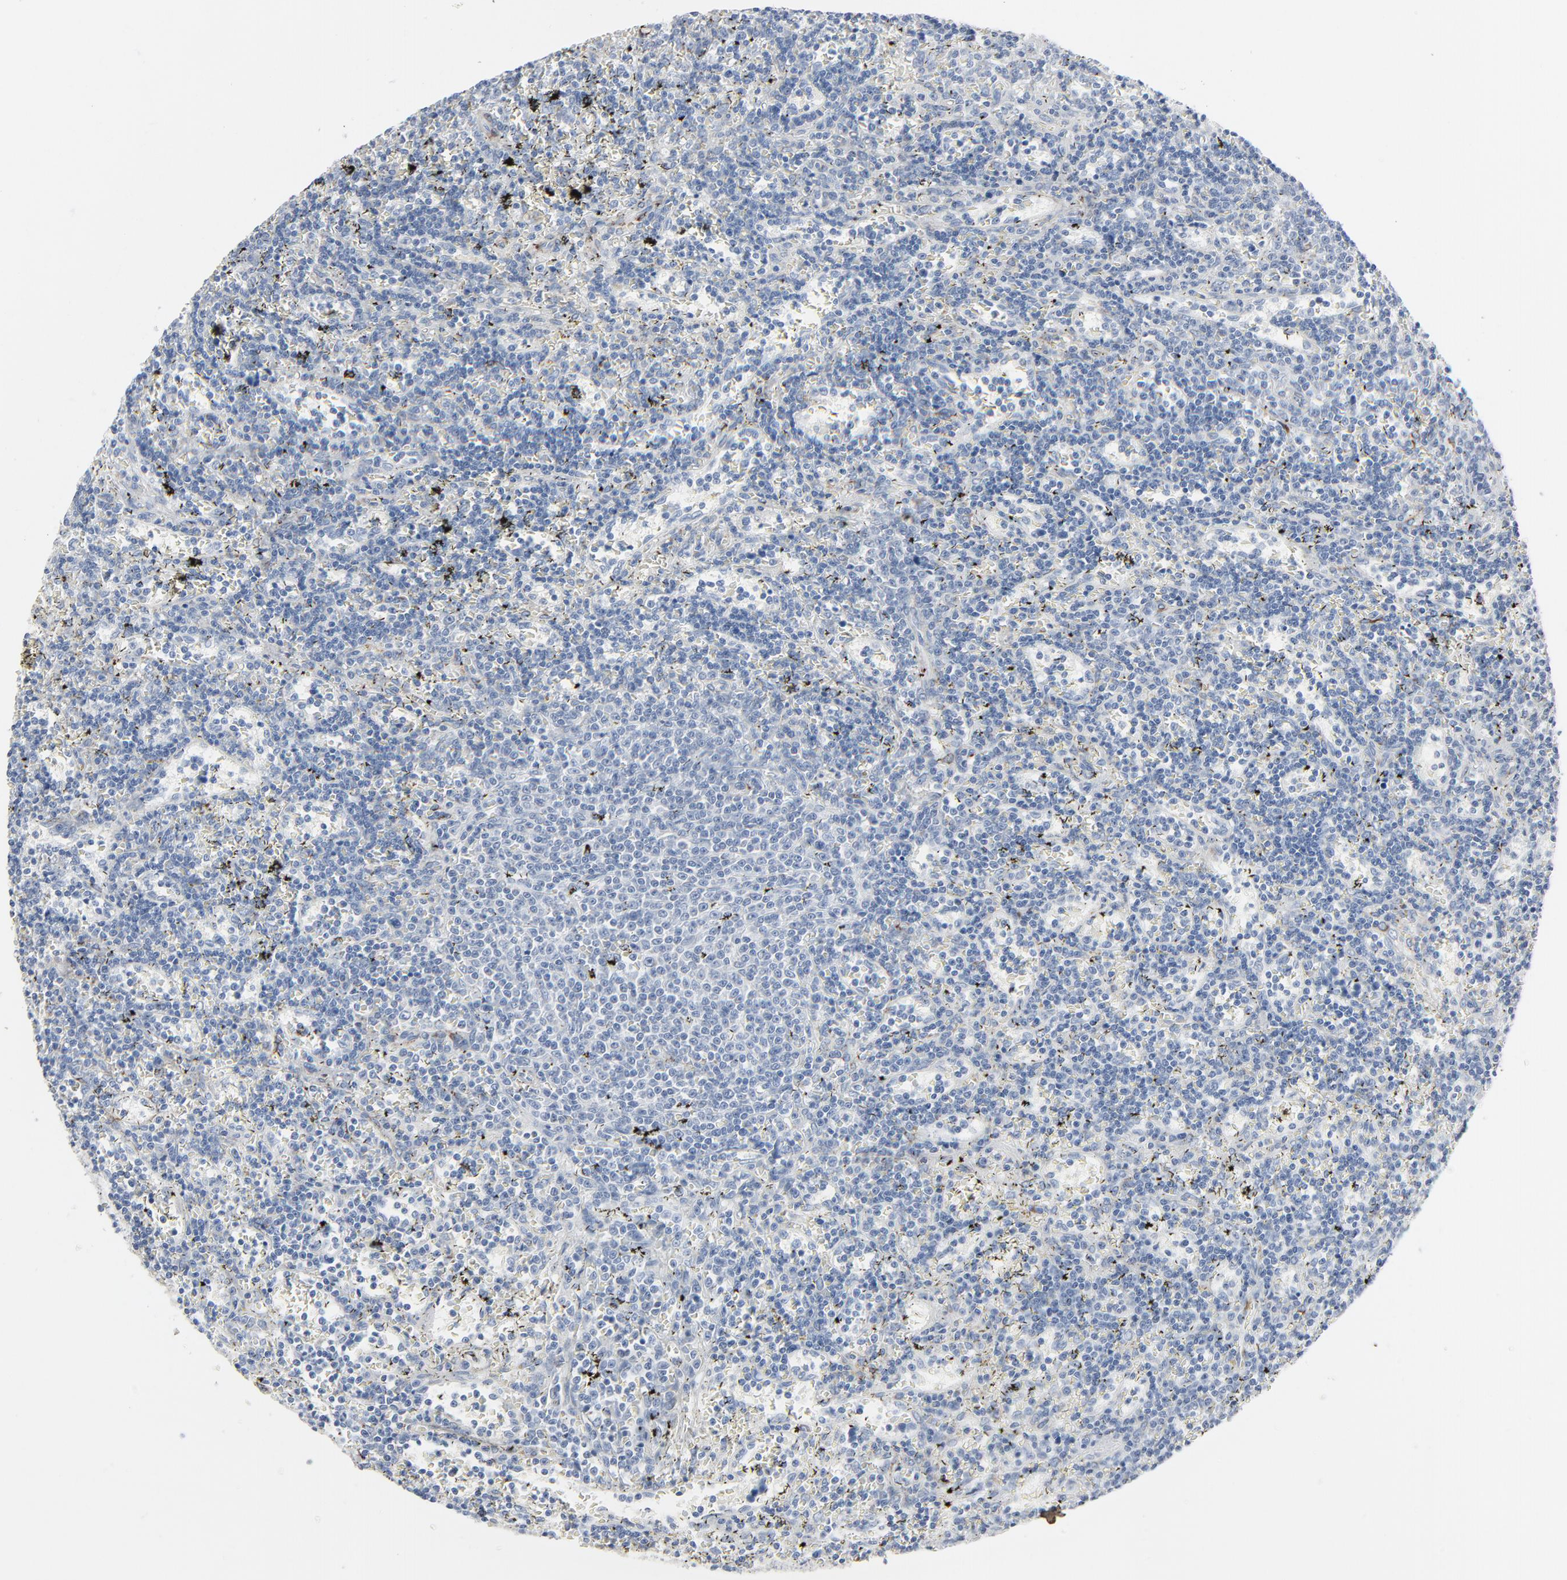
{"staining": {"intensity": "negative", "quantity": "none", "location": "none"}, "tissue": "lymphoma", "cell_type": "Tumor cells", "image_type": "cancer", "snomed": [{"axis": "morphology", "description": "Malignant lymphoma, non-Hodgkin's type, Low grade"}, {"axis": "topography", "description": "Spleen"}], "caption": "This is a histopathology image of IHC staining of low-grade malignant lymphoma, non-Hodgkin's type, which shows no staining in tumor cells.", "gene": "BGN", "patient": {"sex": "male", "age": 60}}